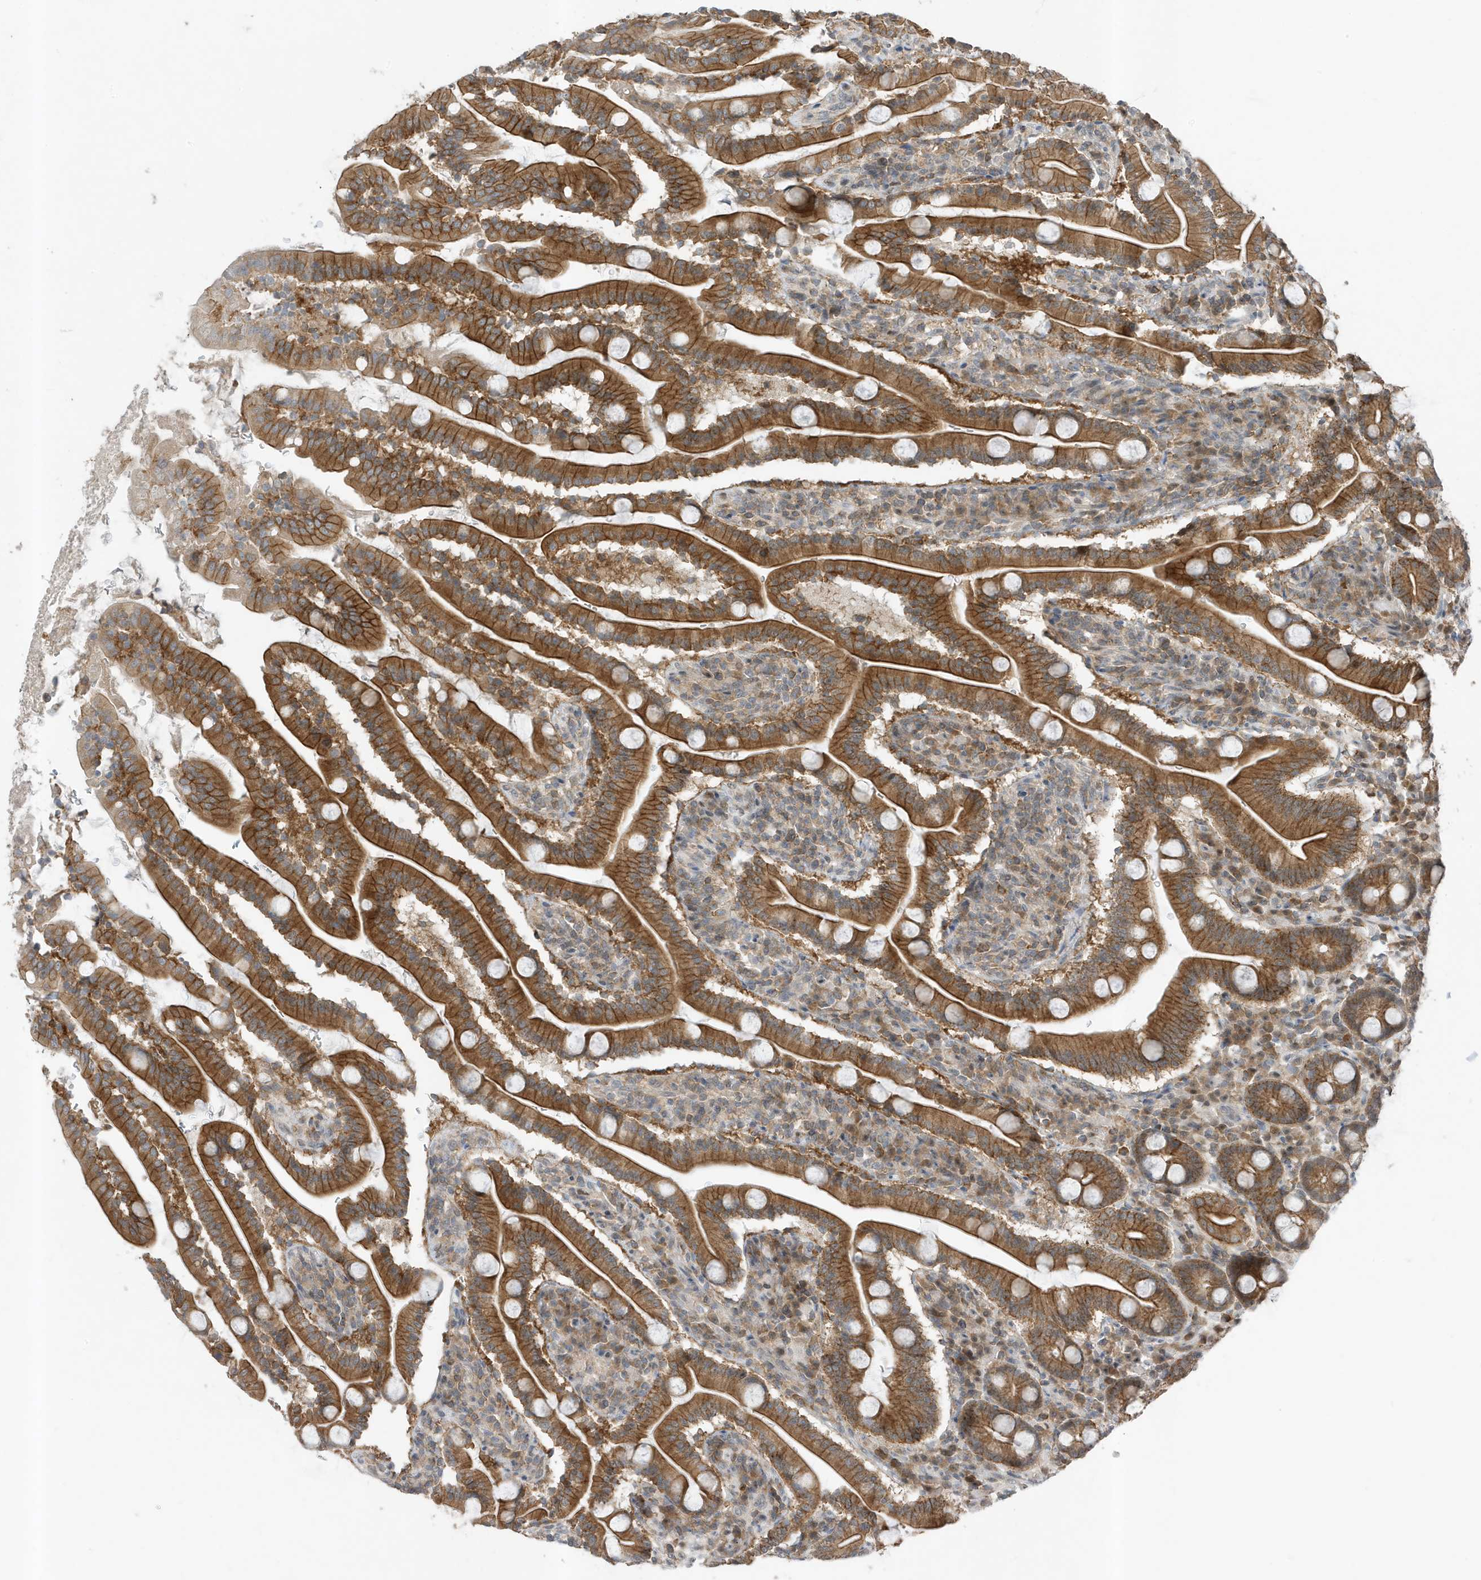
{"staining": {"intensity": "strong", "quantity": ">75%", "location": "cytoplasmic/membranous"}, "tissue": "duodenum", "cell_type": "Glandular cells", "image_type": "normal", "snomed": [{"axis": "morphology", "description": "Normal tissue, NOS"}, {"axis": "topography", "description": "Duodenum"}], "caption": "Immunohistochemistry (IHC) of normal human duodenum exhibits high levels of strong cytoplasmic/membranous expression in approximately >75% of glandular cells. The protein of interest is shown in brown color, while the nuclei are stained blue.", "gene": "MAST3", "patient": {"sex": "male", "age": 35}}